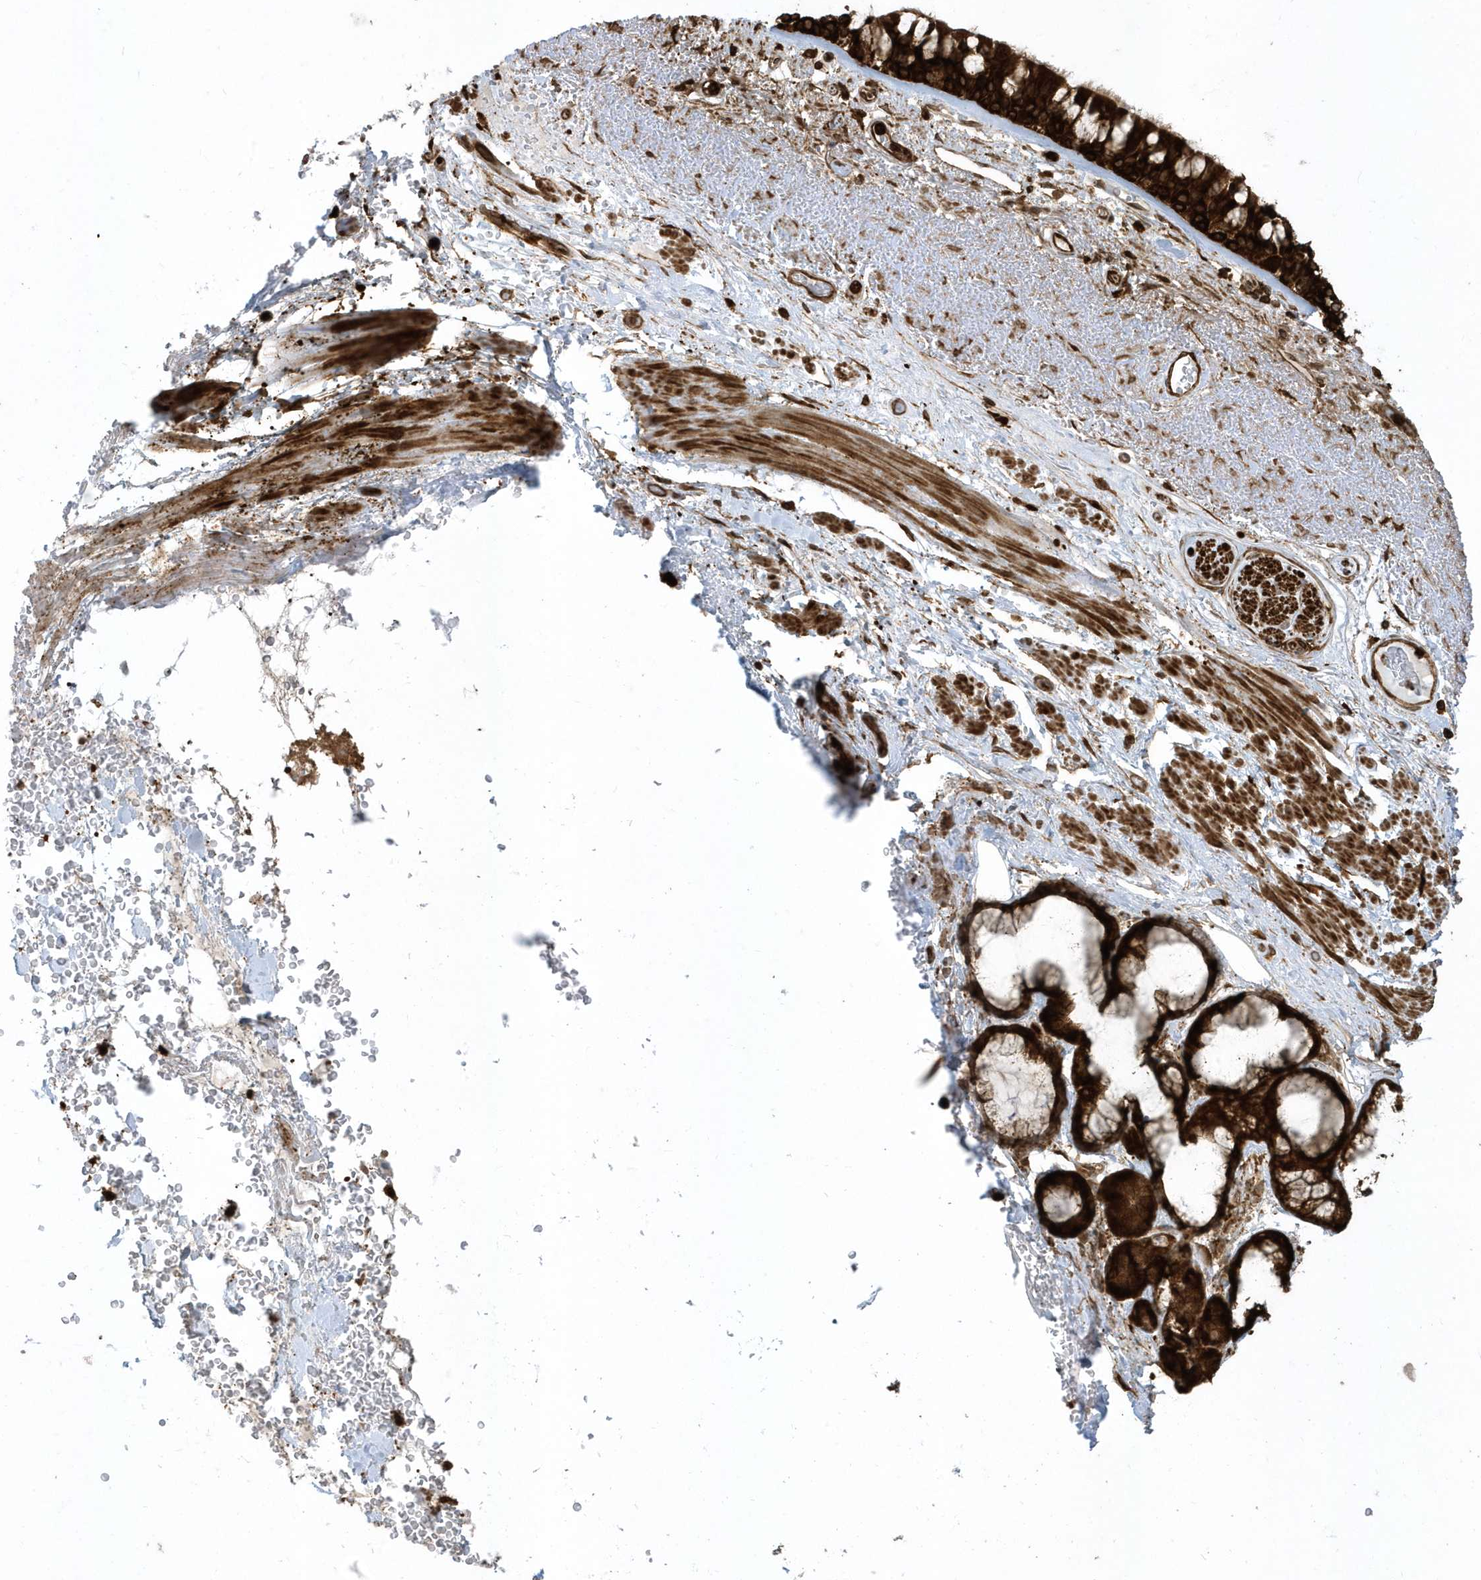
{"staining": {"intensity": "strong", "quantity": ">75%", "location": "cytoplasmic/membranous"}, "tissue": "bronchus", "cell_type": "Respiratory epithelial cells", "image_type": "normal", "snomed": [{"axis": "morphology", "description": "Normal tissue, NOS"}, {"axis": "morphology", "description": "Squamous cell carcinoma, NOS"}, {"axis": "topography", "description": "Lymph node"}, {"axis": "topography", "description": "Bronchus"}, {"axis": "topography", "description": "Lung"}], "caption": "Brown immunohistochemical staining in benign human bronchus exhibits strong cytoplasmic/membranous expression in approximately >75% of respiratory epithelial cells. Using DAB (3,3'-diaminobenzidine) (brown) and hematoxylin (blue) stains, captured at high magnification using brightfield microscopy.", "gene": "CLCN6", "patient": {"sex": "male", "age": 66}}